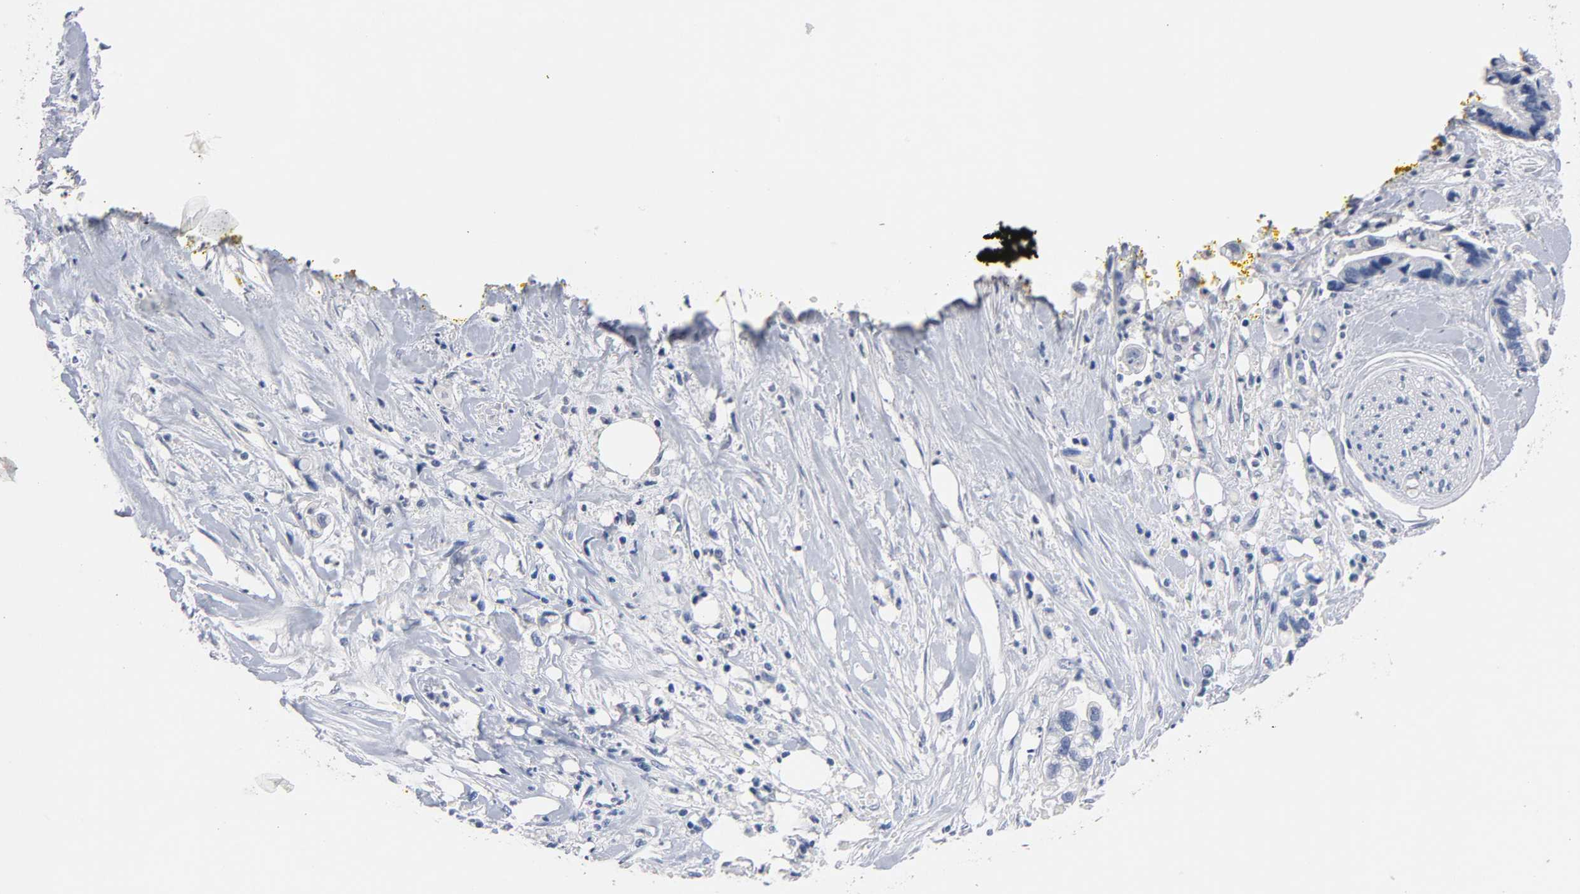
{"staining": {"intensity": "negative", "quantity": "none", "location": "none"}, "tissue": "pancreatic cancer", "cell_type": "Tumor cells", "image_type": "cancer", "snomed": [{"axis": "morphology", "description": "Adenocarcinoma, NOS"}, {"axis": "topography", "description": "Pancreas"}], "caption": "Immunohistochemistry micrograph of neoplastic tissue: pancreatic cancer stained with DAB exhibits no significant protein positivity in tumor cells. (Stains: DAB (3,3'-diaminobenzidine) immunohistochemistry with hematoxylin counter stain, Microscopy: brightfield microscopy at high magnification).", "gene": "ZCCHC13", "patient": {"sex": "male", "age": 70}}